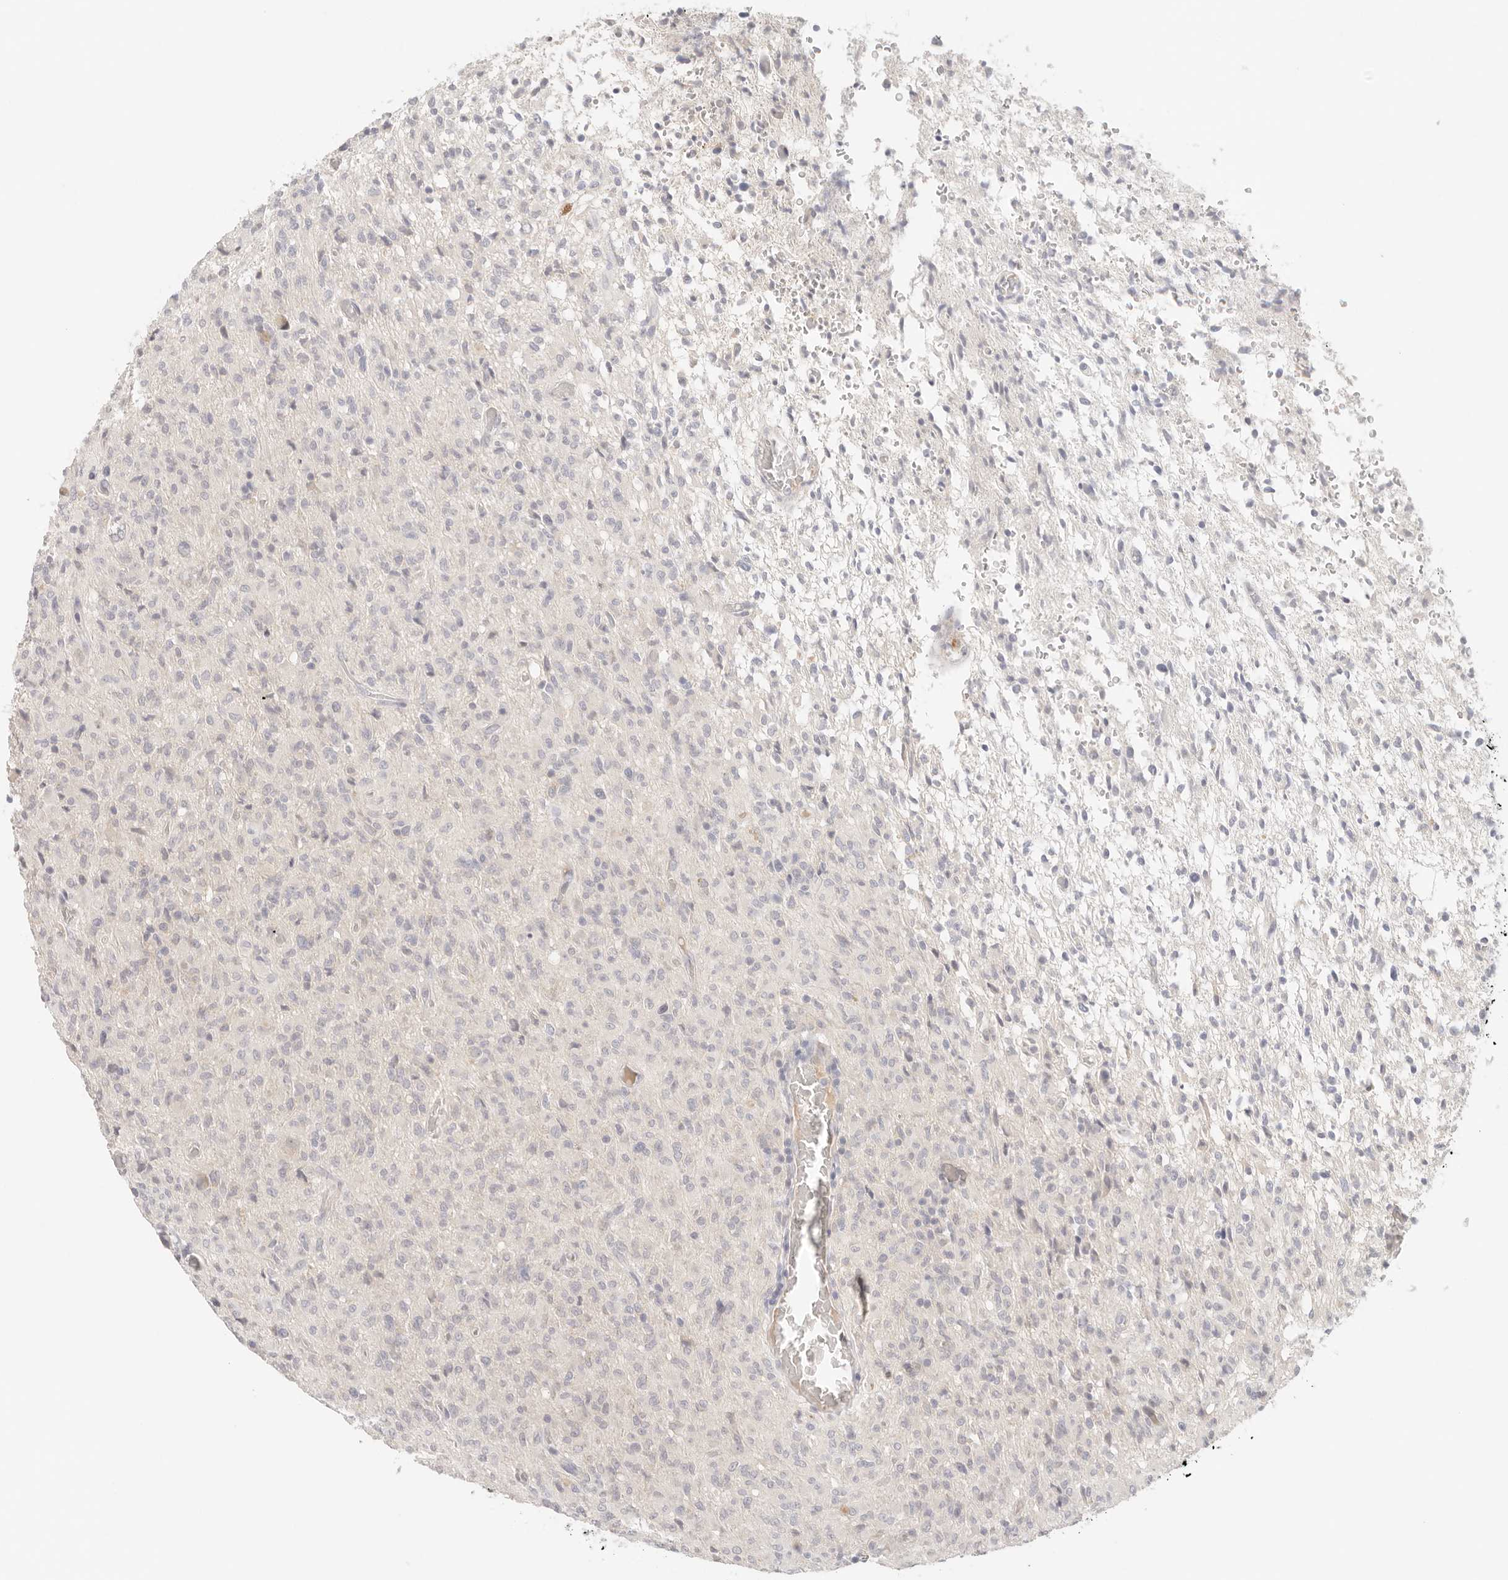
{"staining": {"intensity": "negative", "quantity": "none", "location": "none"}, "tissue": "glioma", "cell_type": "Tumor cells", "image_type": "cancer", "snomed": [{"axis": "morphology", "description": "Glioma, malignant, High grade"}, {"axis": "topography", "description": "Brain"}], "caption": "Glioma stained for a protein using immunohistochemistry (IHC) shows no positivity tumor cells.", "gene": "SPHK1", "patient": {"sex": "female", "age": 57}}